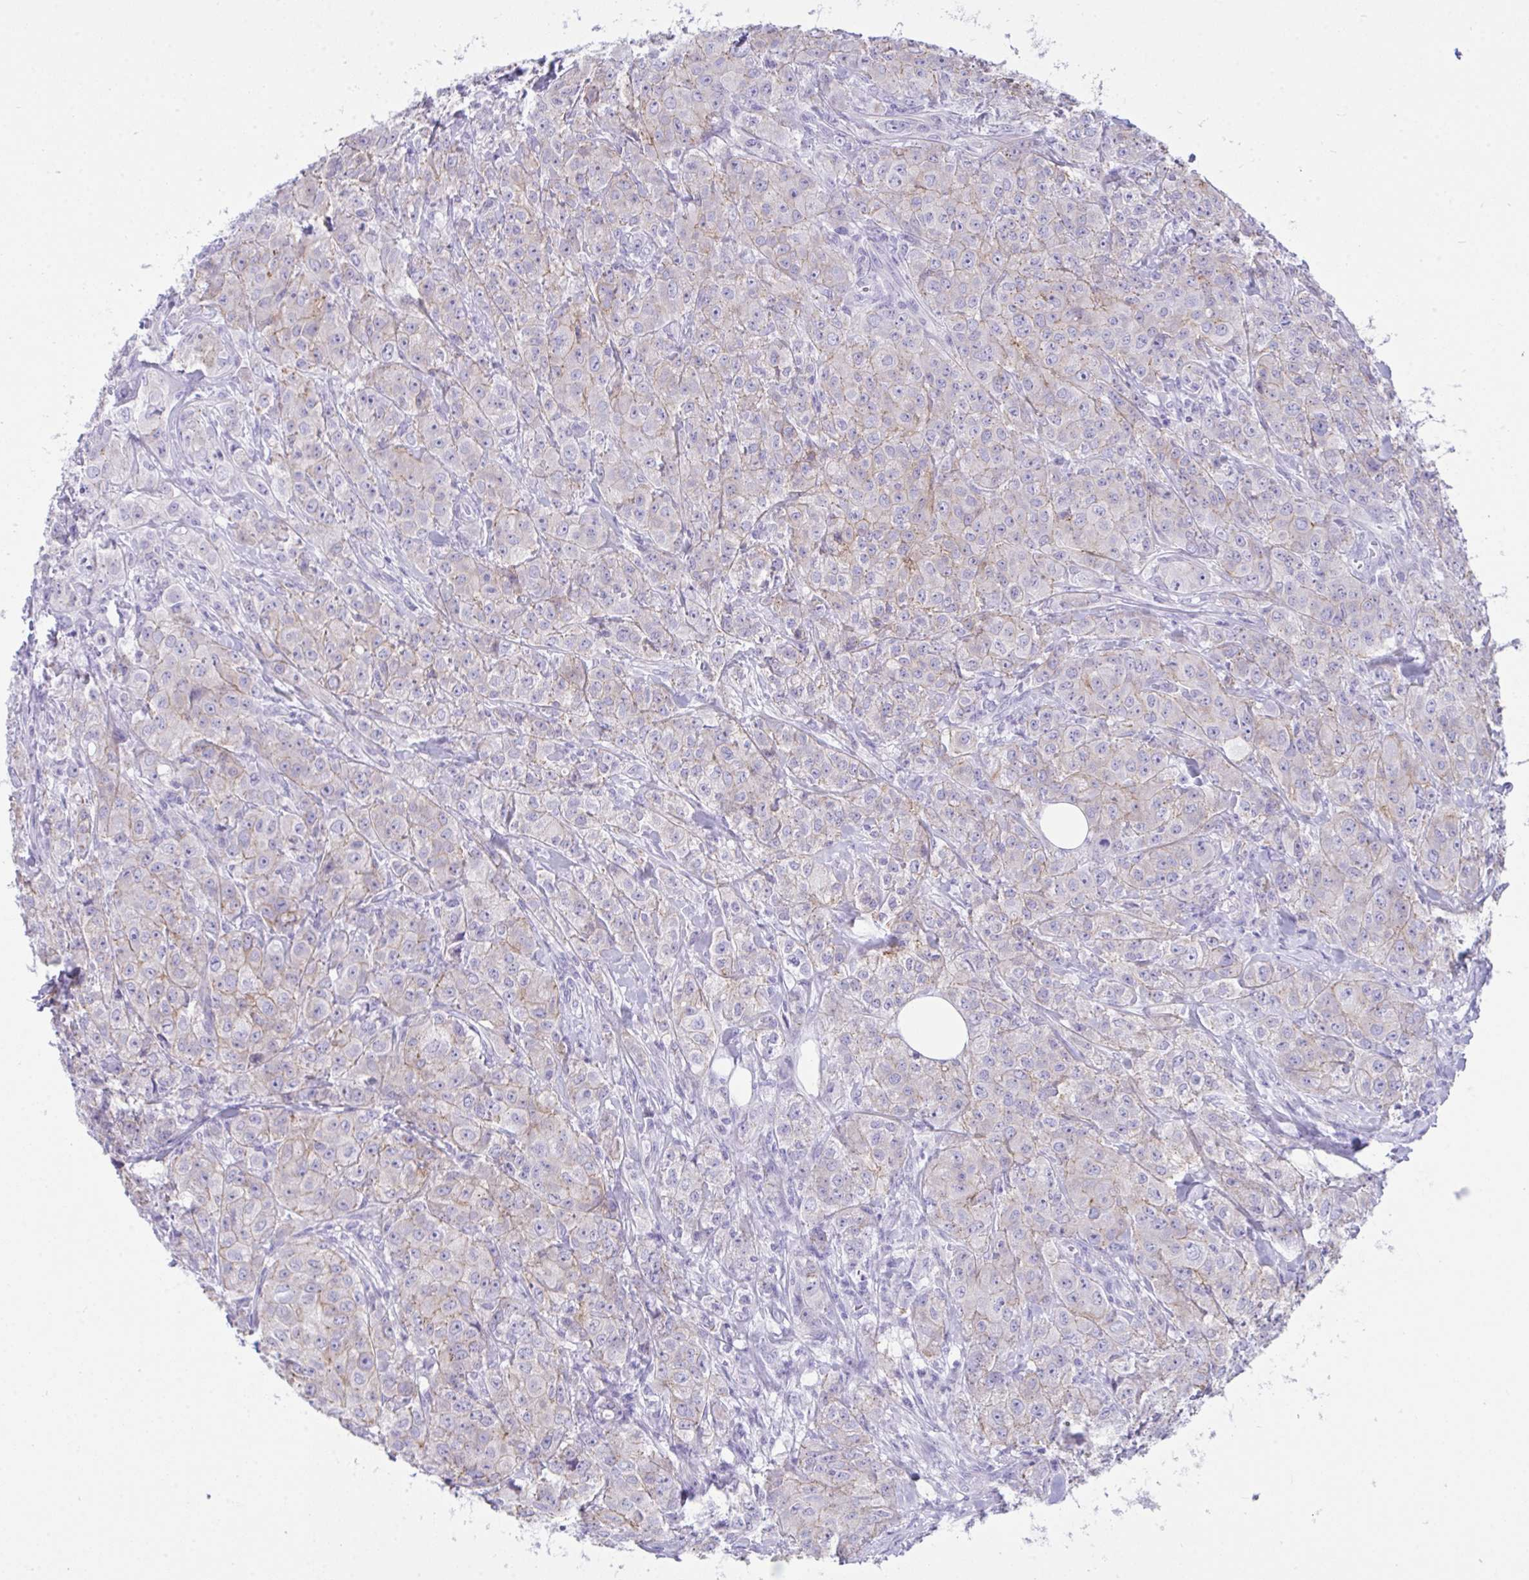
{"staining": {"intensity": "negative", "quantity": "none", "location": "none"}, "tissue": "breast cancer", "cell_type": "Tumor cells", "image_type": "cancer", "snomed": [{"axis": "morphology", "description": "Normal tissue, NOS"}, {"axis": "morphology", "description": "Duct carcinoma"}, {"axis": "topography", "description": "Breast"}], "caption": "Human infiltrating ductal carcinoma (breast) stained for a protein using immunohistochemistry exhibits no staining in tumor cells.", "gene": "GLB1L2", "patient": {"sex": "female", "age": 43}}